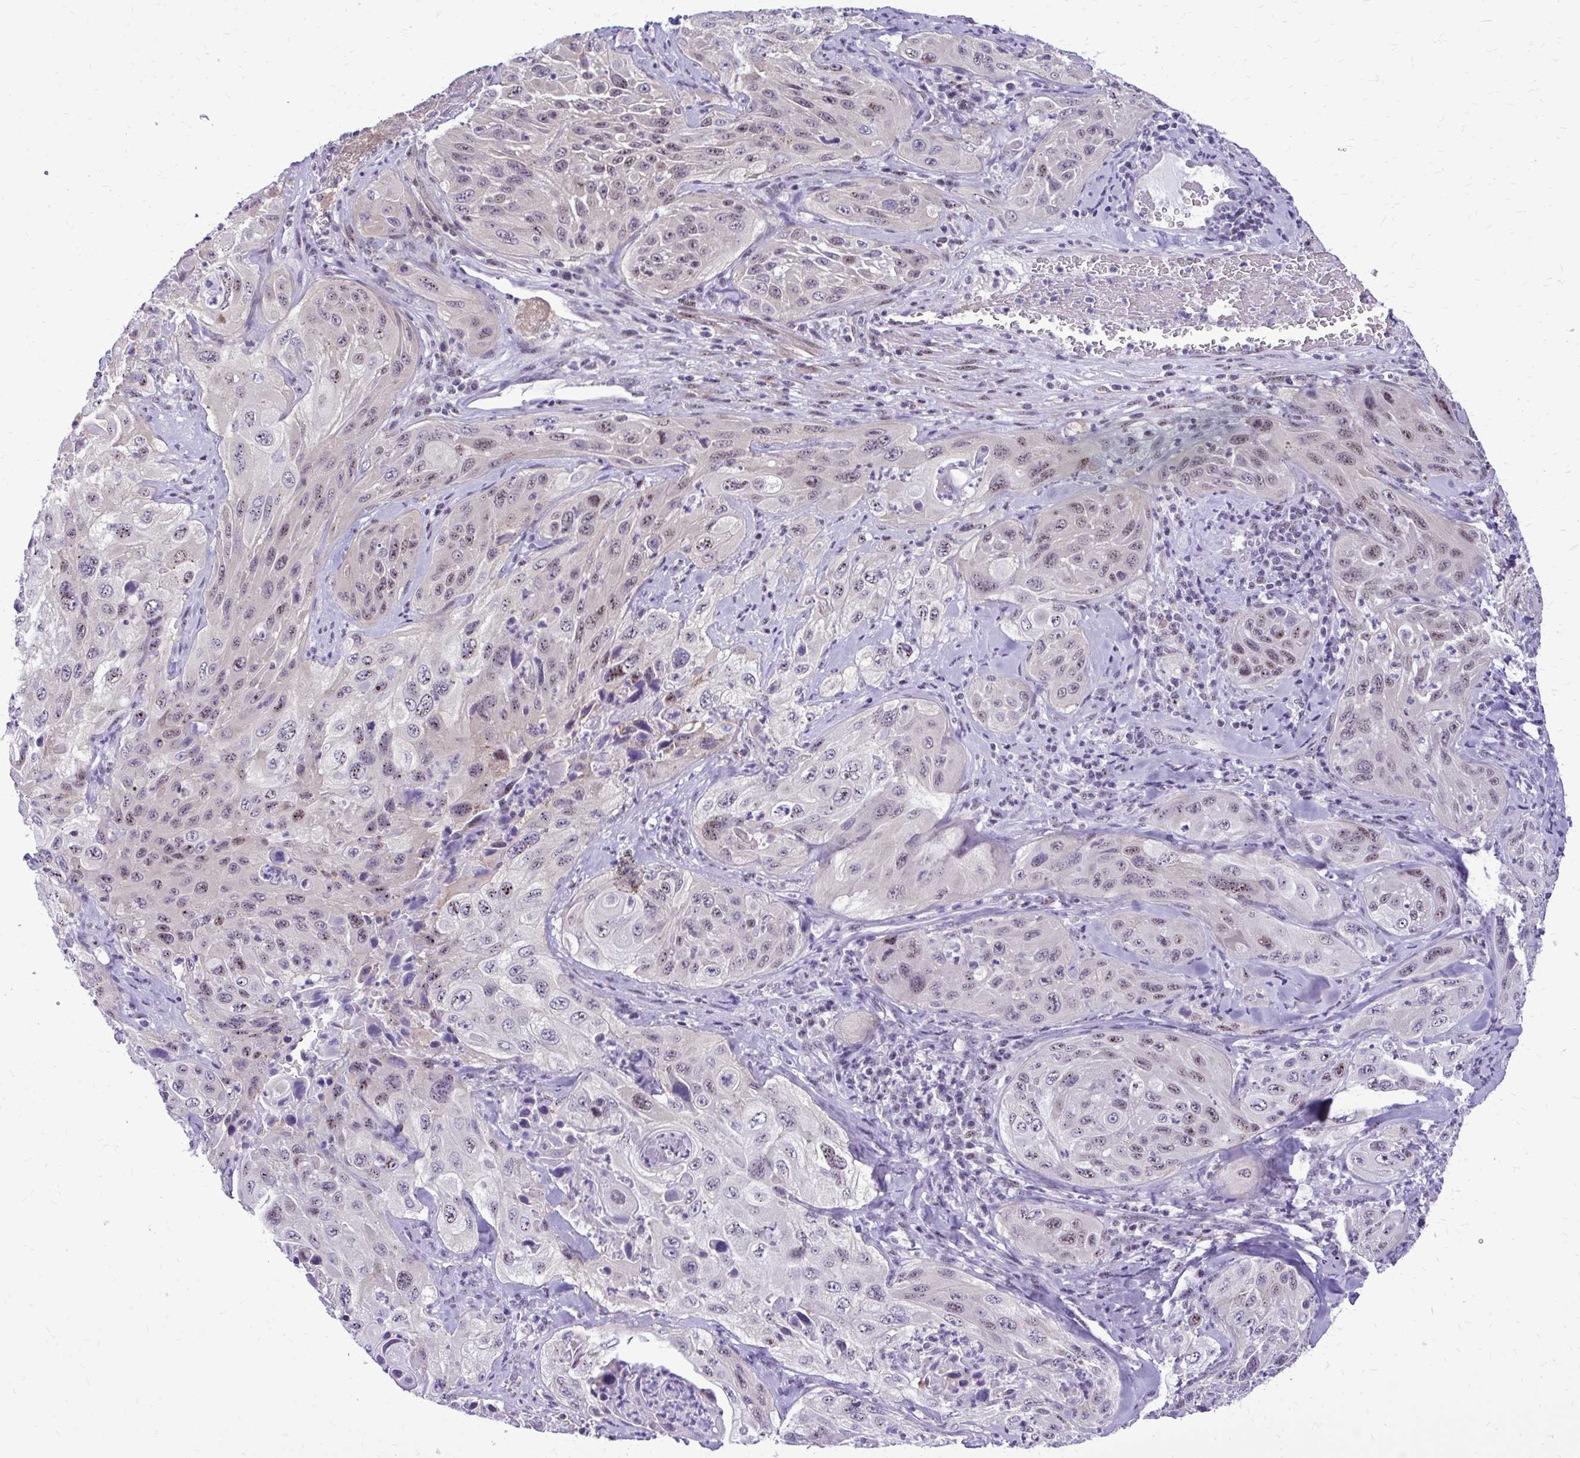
{"staining": {"intensity": "weak", "quantity": ">75%", "location": "nuclear"}, "tissue": "cervical cancer", "cell_type": "Tumor cells", "image_type": "cancer", "snomed": [{"axis": "morphology", "description": "Squamous cell carcinoma, NOS"}, {"axis": "topography", "description": "Cervix"}], "caption": "Tumor cells demonstrate weak nuclear staining in approximately >75% of cells in cervical cancer. (DAB (3,3'-diaminobenzidine) IHC, brown staining for protein, blue staining for nuclei).", "gene": "RASL11B", "patient": {"sex": "female", "age": 42}}